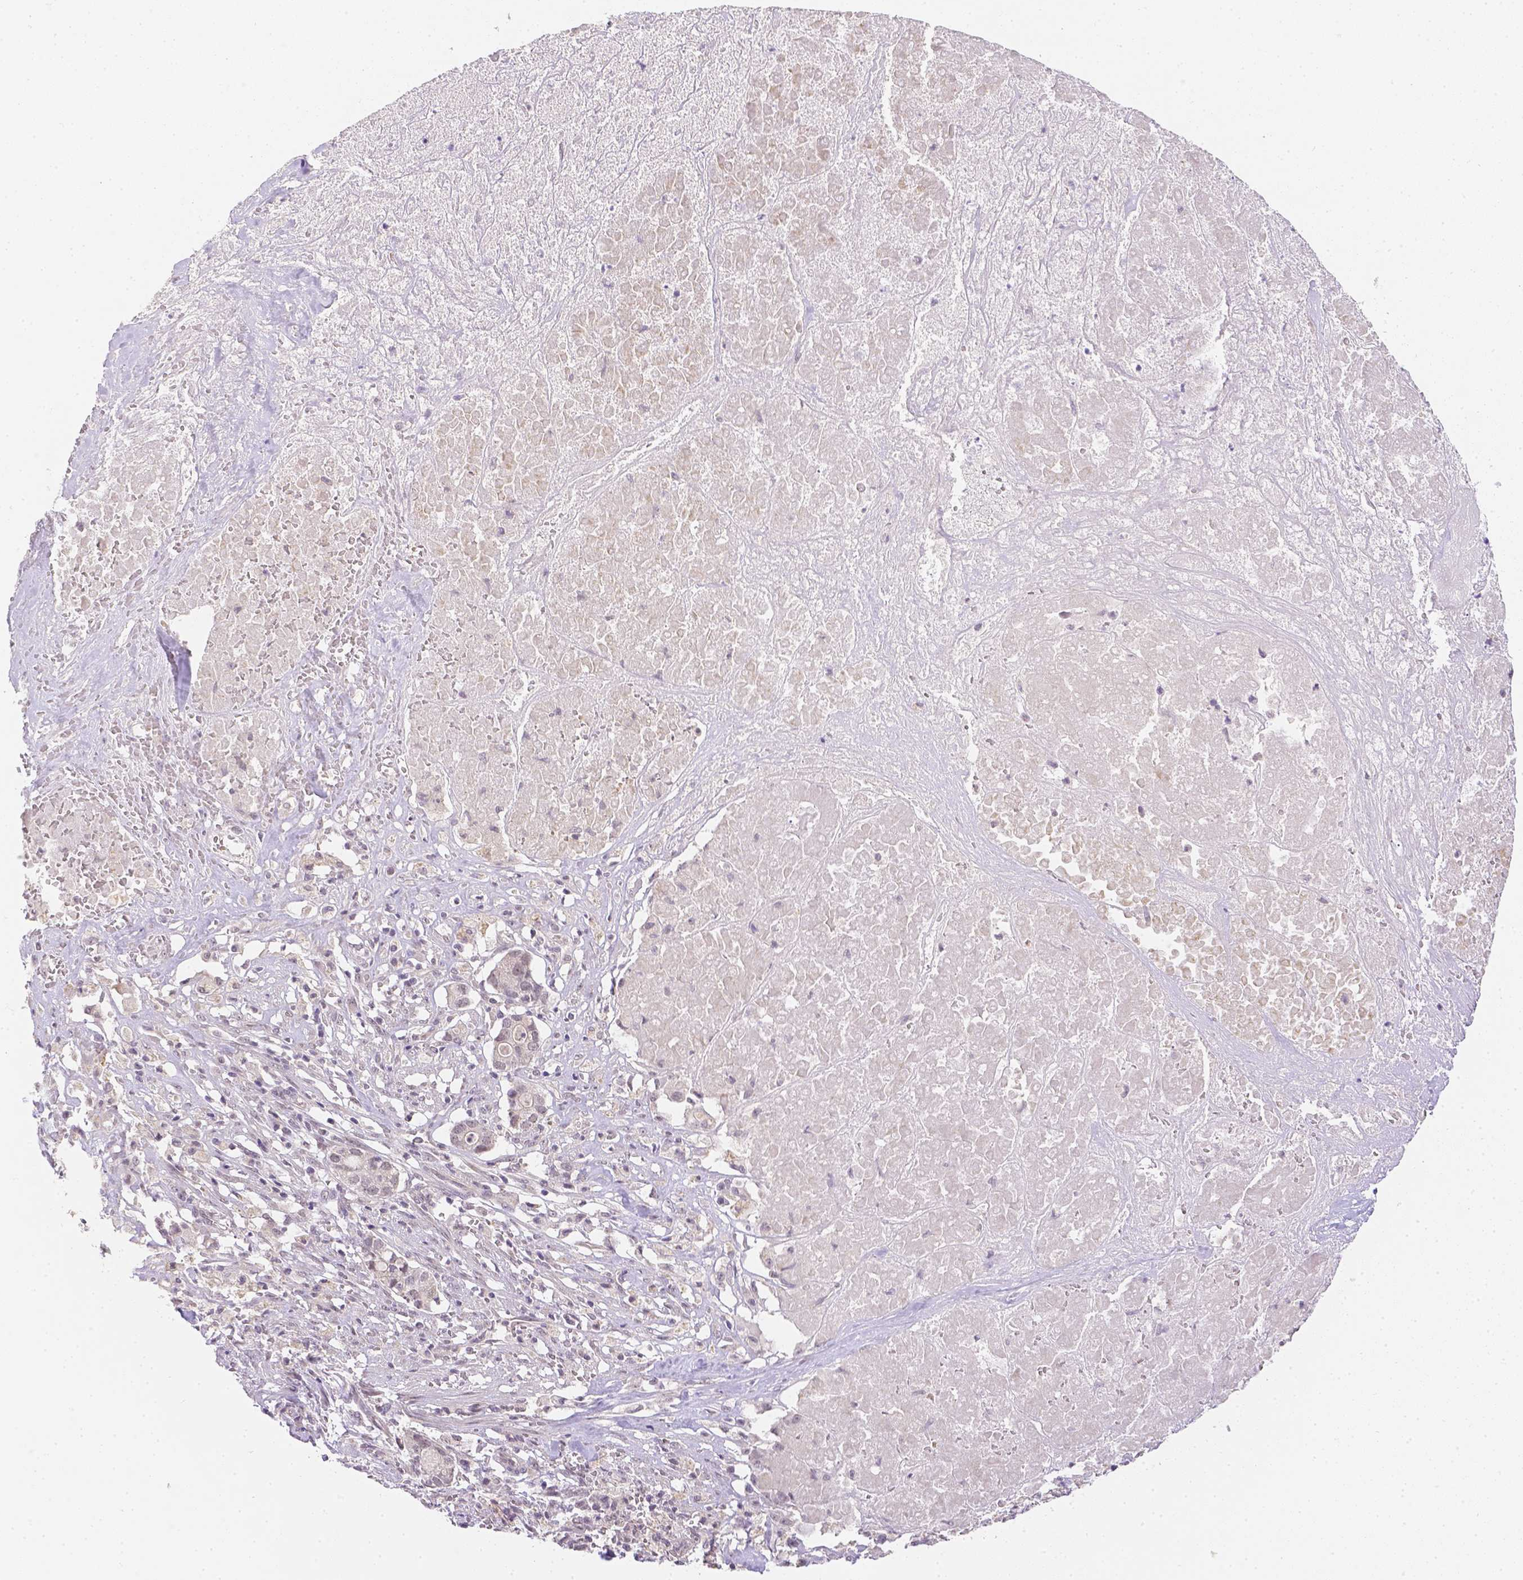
{"staining": {"intensity": "negative", "quantity": "none", "location": "none"}, "tissue": "pancreatic cancer", "cell_type": "Tumor cells", "image_type": "cancer", "snomed": [{"axis": "morphology", "description": "Adenocarcinoma, NOS"}, {"axis": "topography", "description": "Pancreas"}], "caption": "IHC of human pancreatic cancer reveals no expression in tumor cells. (Immunohistochemistry (ihc), brightfield microscopy, high magnification).", "gene": "ZNF280B", "patient": {"sex": "male", "age": 50}}